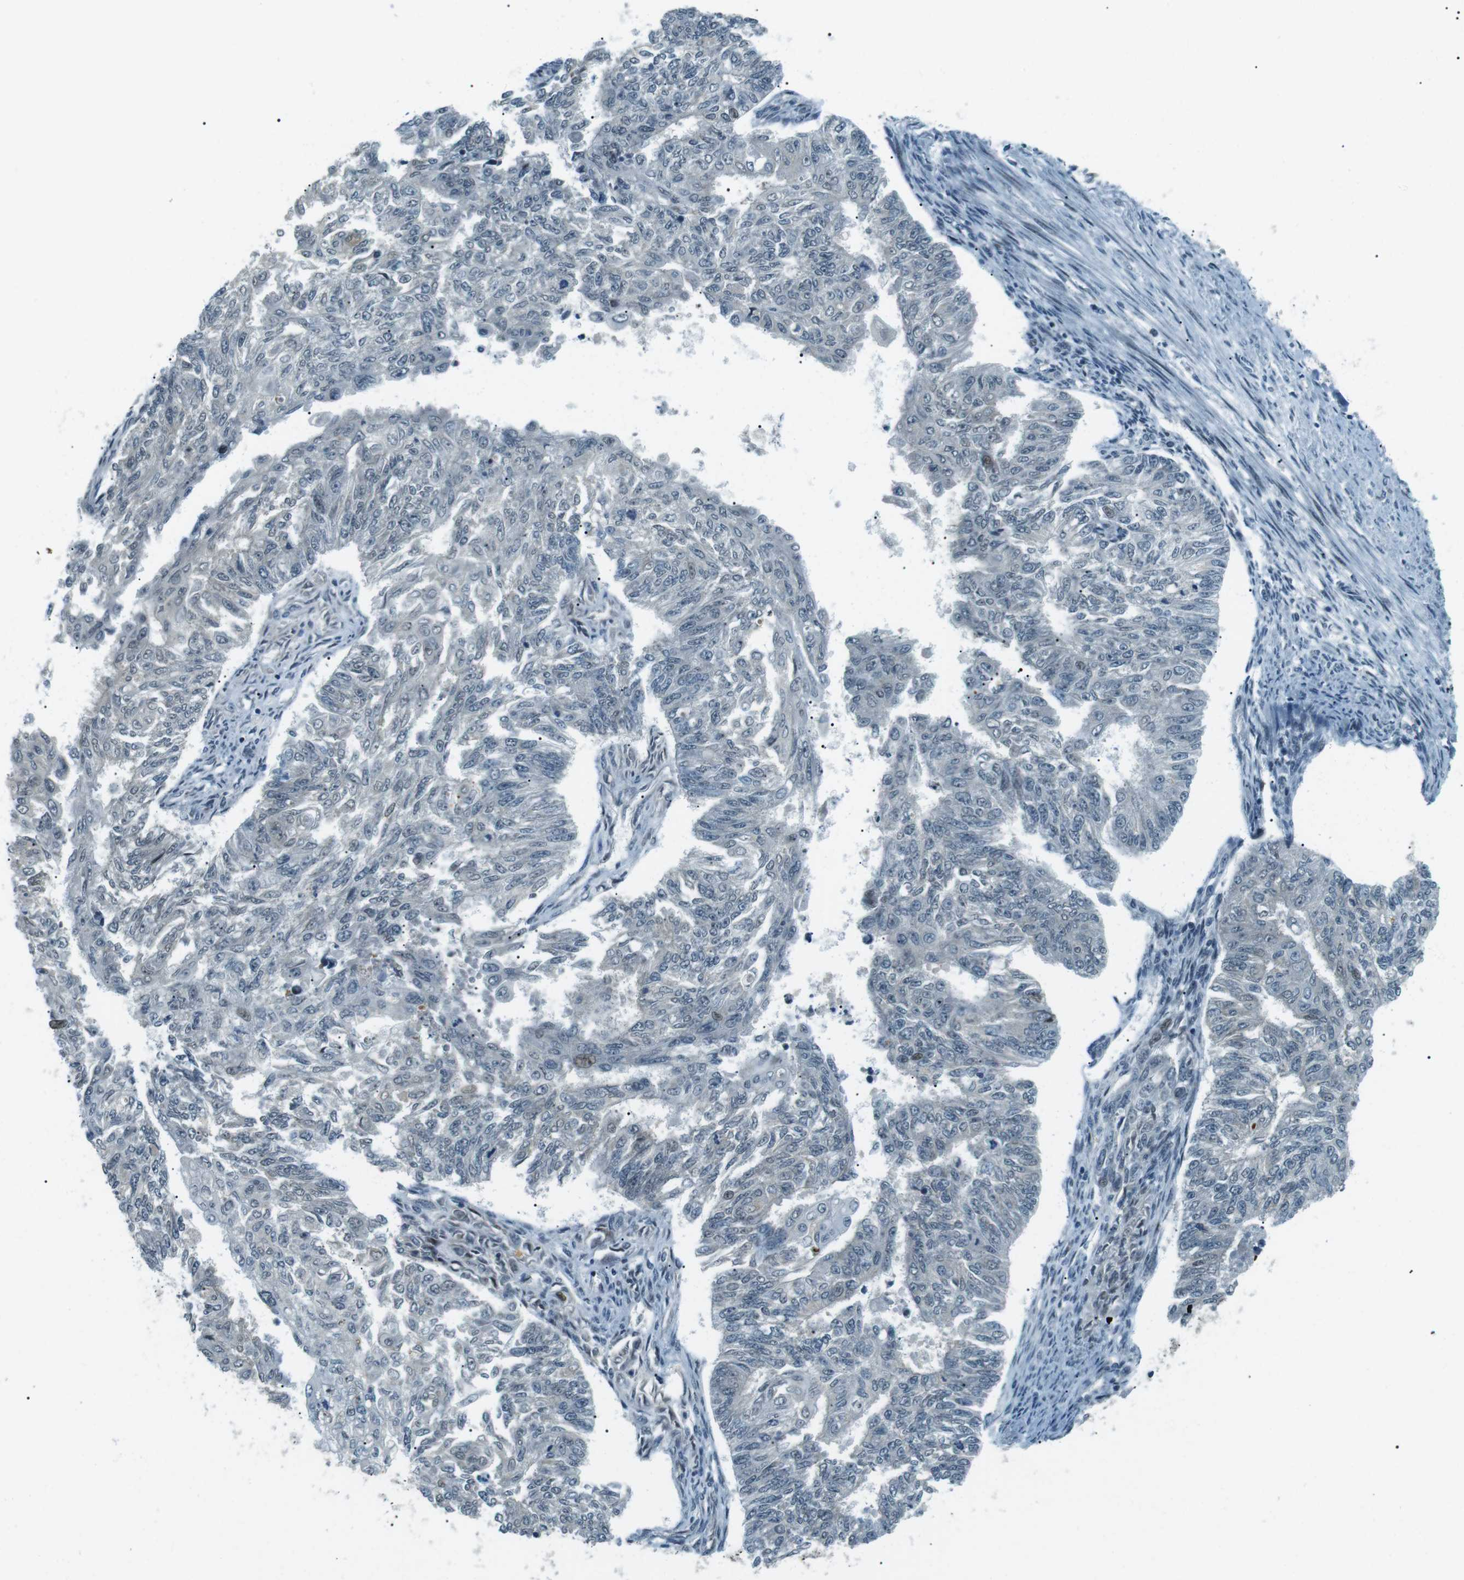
{"staining": {"intensity": "negative", "quantity": "none", "location": "none"}, "tissue": "endometrial cancer", "cell_type": "Tumor cells", "image_type": "cancer", "snomed": [{"axis": "morphology", "description": "Adenocarcinoma, NOS"}, {"axis": "topography", "description": "Endometrium"}], "caption": "Immunohistochemistry (IHC) of human adenocarcinoma (endometrial) shows no positivity in tumor cells.", "gene": "PJA1", "patient": {"sex": "female", "age": 32}}